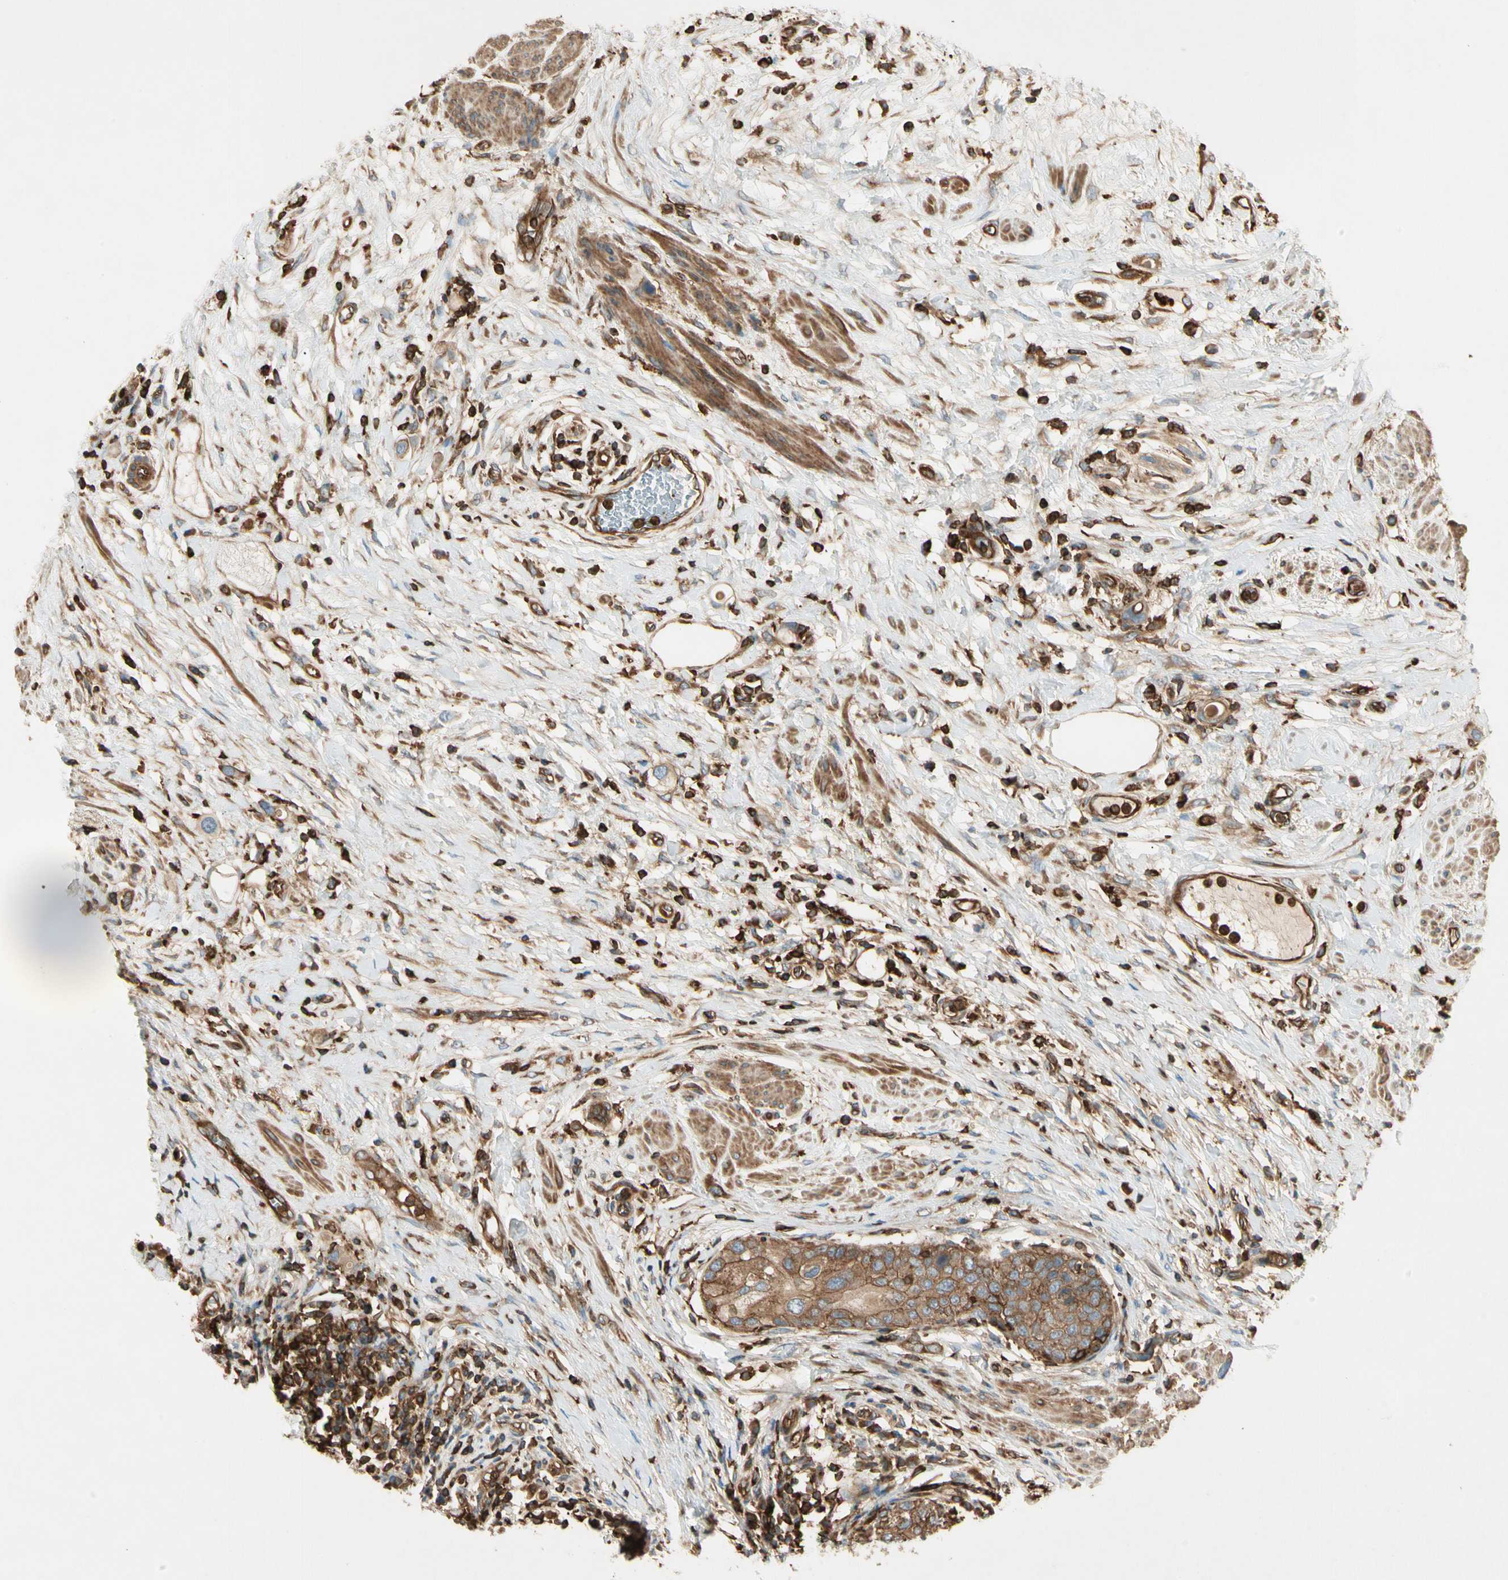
{"staining": {"intensity": "moderate", "quantity": ">75%", "location": "cytoplasmic/membranous"}, "tissue": "urothelial cancer", "cell_type": "Tumor cells", "image_type": "cancer", "snomed": [{"axis": "morphology", "description": "Urothelial carcinoma, High grade"}, {"axis": "topography", "description": "Urinary bladder"}], "caption": "Protein analysis of high-grade urothelial carcinoma tissue demonstrates moderate cytoplasmic/membranous expression in approximately >75% of tumor cells.", "gene": "ARPC2", "patient": {"sex": "female", "age": 56}}